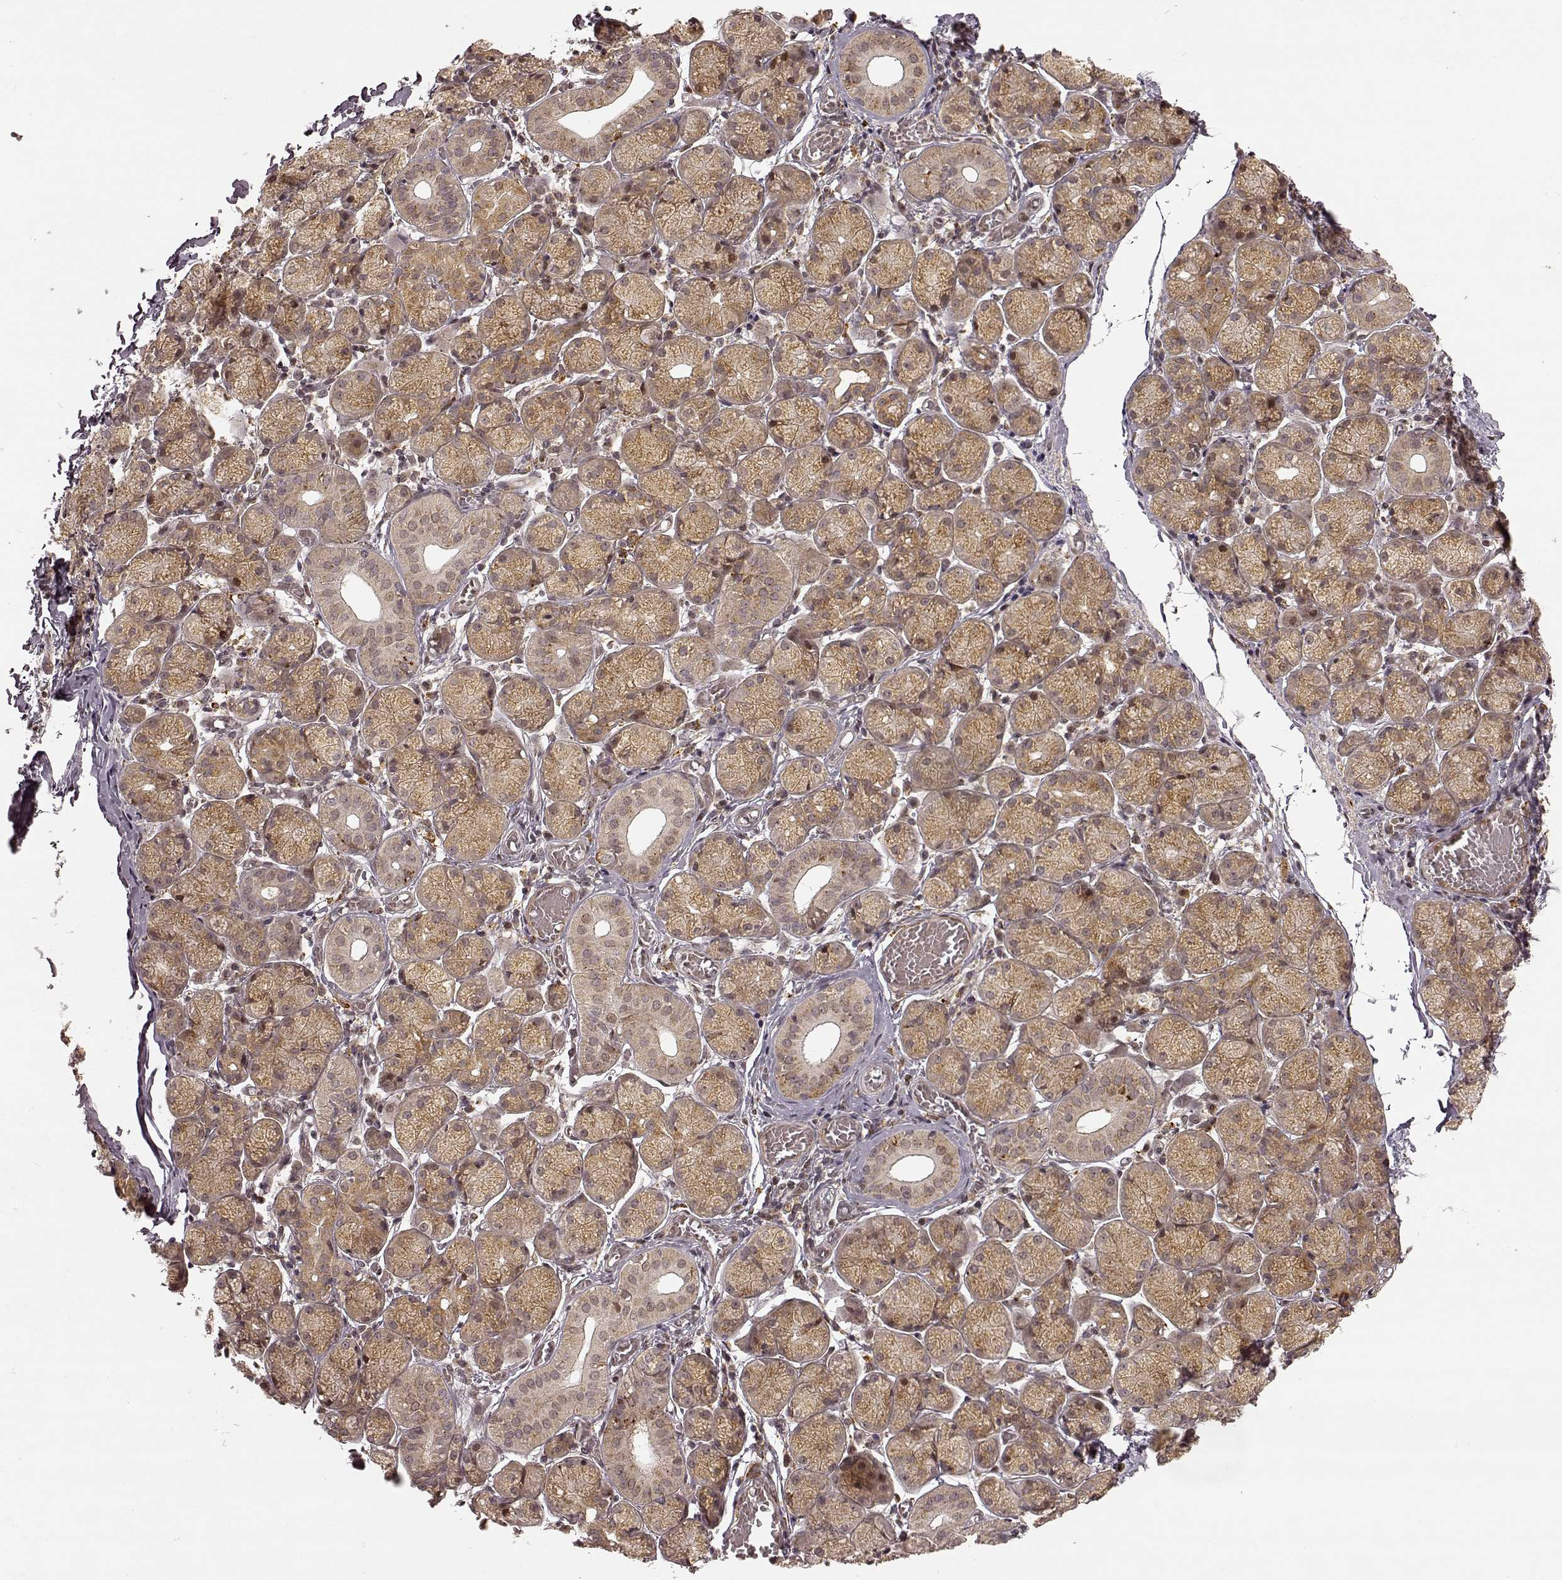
{"staining": {"intensity": "moderate", "quantity": ">75%", "location": "cytoplasmic/membranous"}, "tissue": "salivary gland", "cell_type": "Glandular cells", "image_type": "normal", "snomed": [{"axis": "morphology", "description": "Normal tissue, NOS"}, {"axis": "topography", "description": "Salivary gland"}, {"axis": "topography", "description": "Peripheral nerve tissue"}], "caption": "This micrograph reveals unremarkable salivary gland stained with immunohistochemistry to label a protein in brown. The cytoplasmic/membranous of glandular cells show moderate positivity for the protein. Nuclei are counter-stained blue.", "gene": "SLC12A9", "patient": {"sex": "female", "age": 24}}